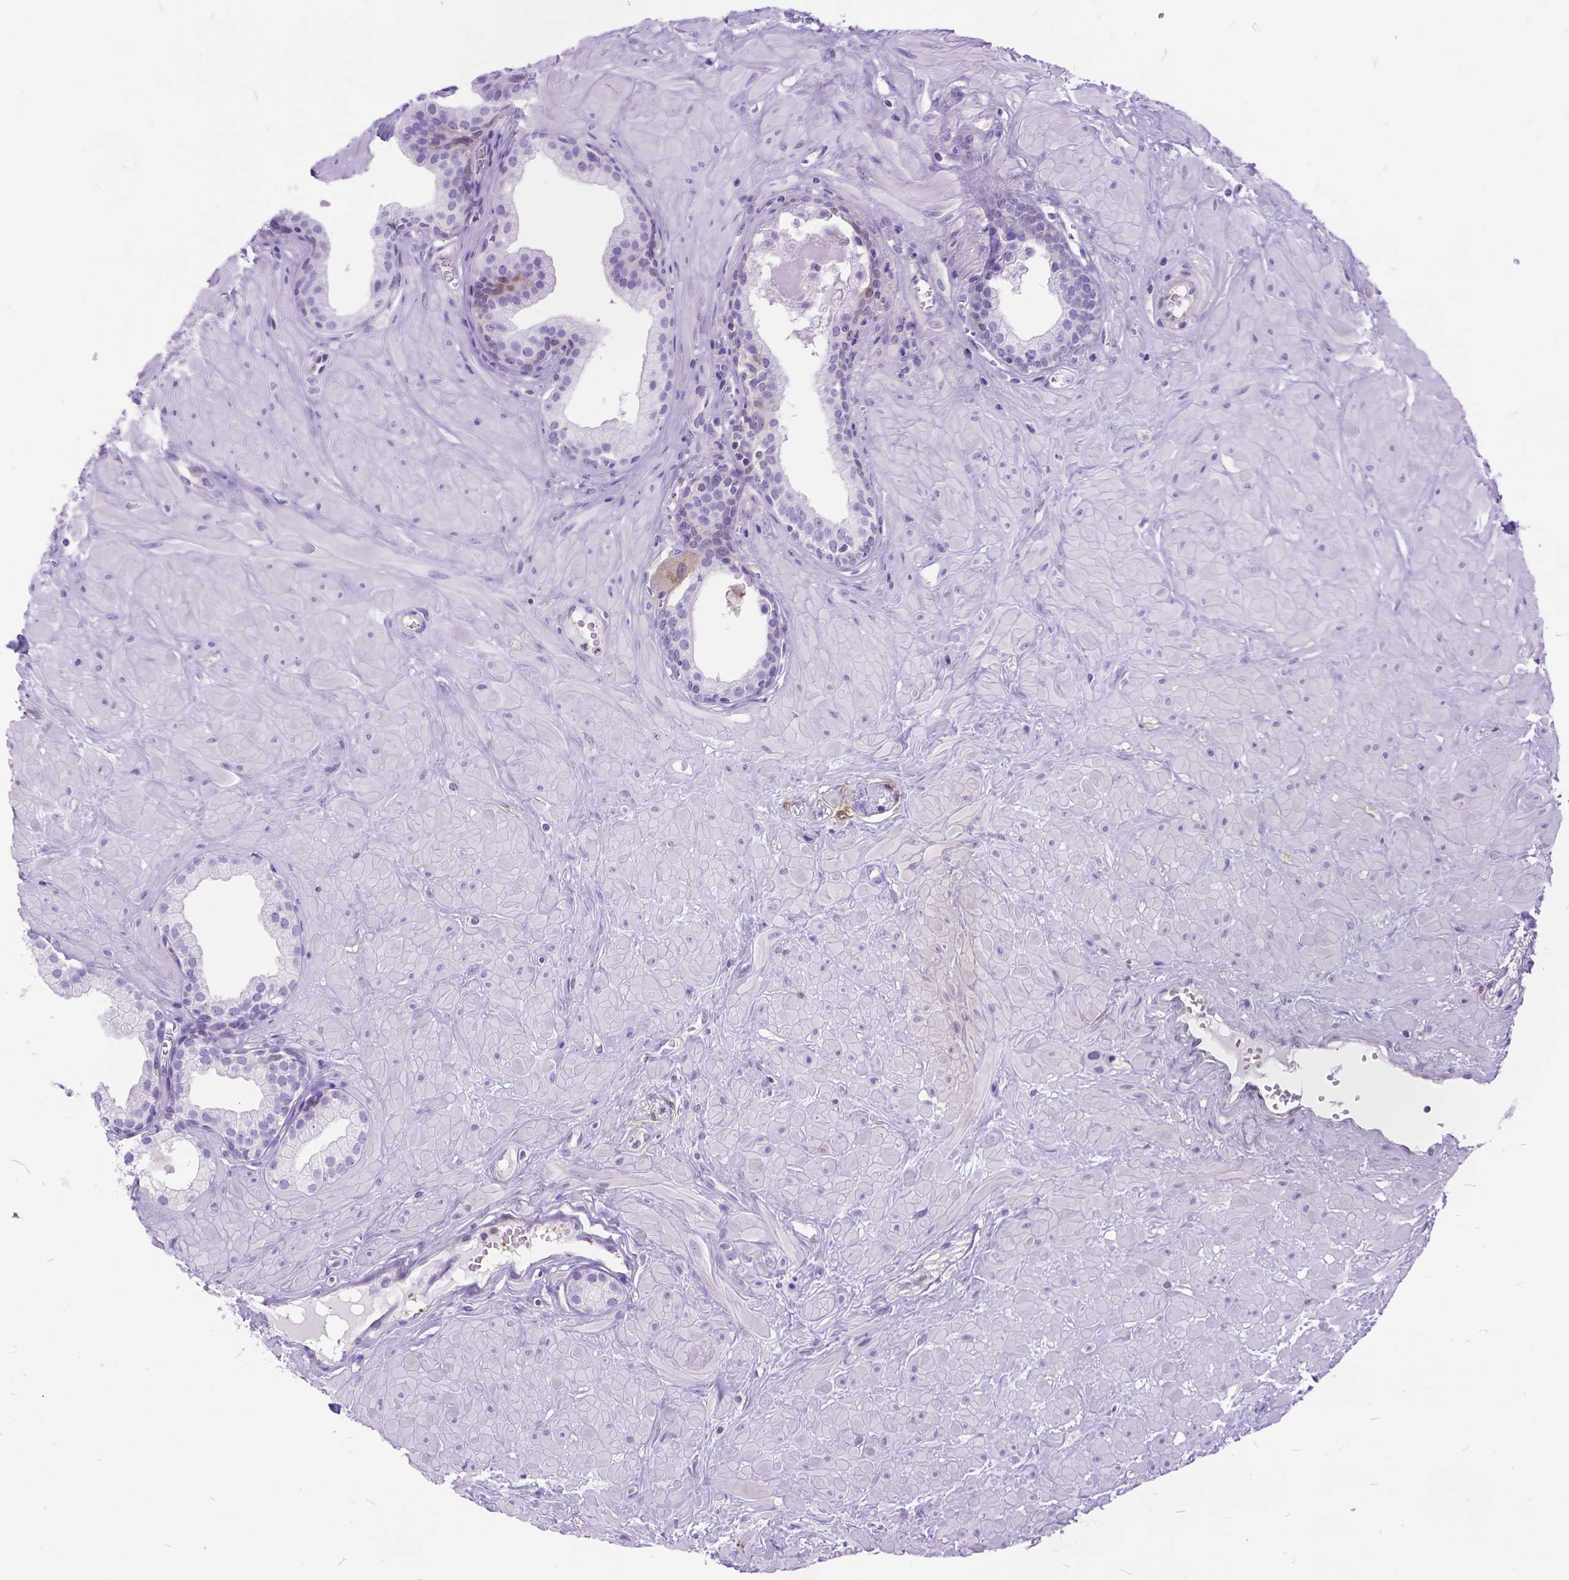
{"staining": {"intensity": "weak", "quantity": "<25%", "location": "nuclear"}, "tissue": "prostate", "cell_type": "Glandular cells", "image_type": "normal", "snomed": [{"axis": "morphology", "description": "Normal tissue, NOS"}, {"axis": "topography", "description": "Prostate"}], "caption": "Immunohistochemistry (IHC) image of benign prostate: human prostate stained with DAB demonstrates no significant protein positivity in glandular cells.", "gene": "TMEM169", "patient": {"sex": "male", "age": 48}}